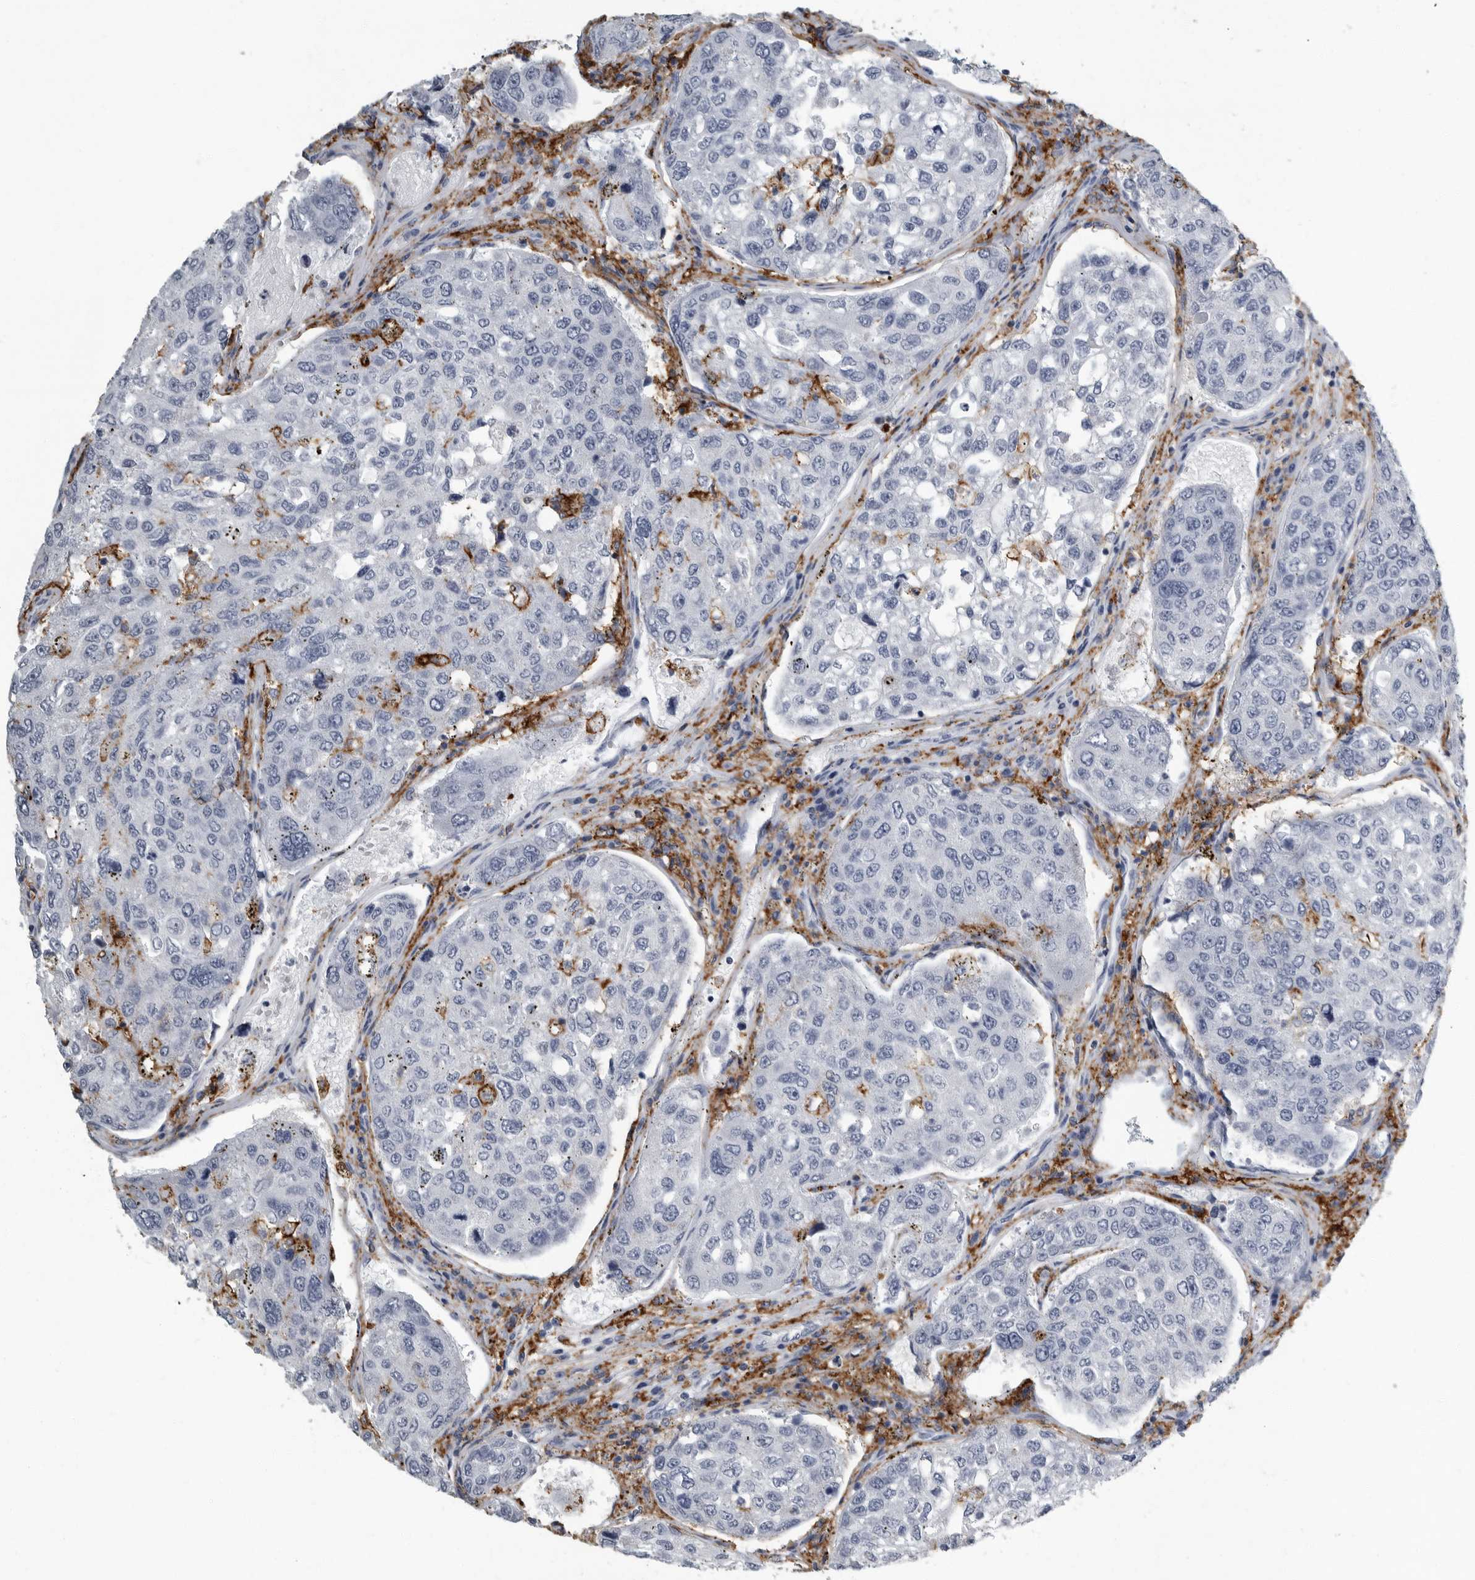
{"staining": {"intensity": "negative", "quantity": "none", "location": "none"}, "tissue": "urothelial cancer", "cell_type": "Tumor cells", "image_type": "cancer", "snomed": [{"axis": "morphology", "description": "Urothelial carcinoma, High grade"}, {"axis": "topography", "description": "Lymph node"}, {"axis": "topography", "description": "Urinary bladder"}], "caption": "Immunohistochemistry of human high-grade urothelial carcinoma shows no positivity in tumor cells.", "gene": "FCER1G", "patient": {"sex": "male", "age": 51}}